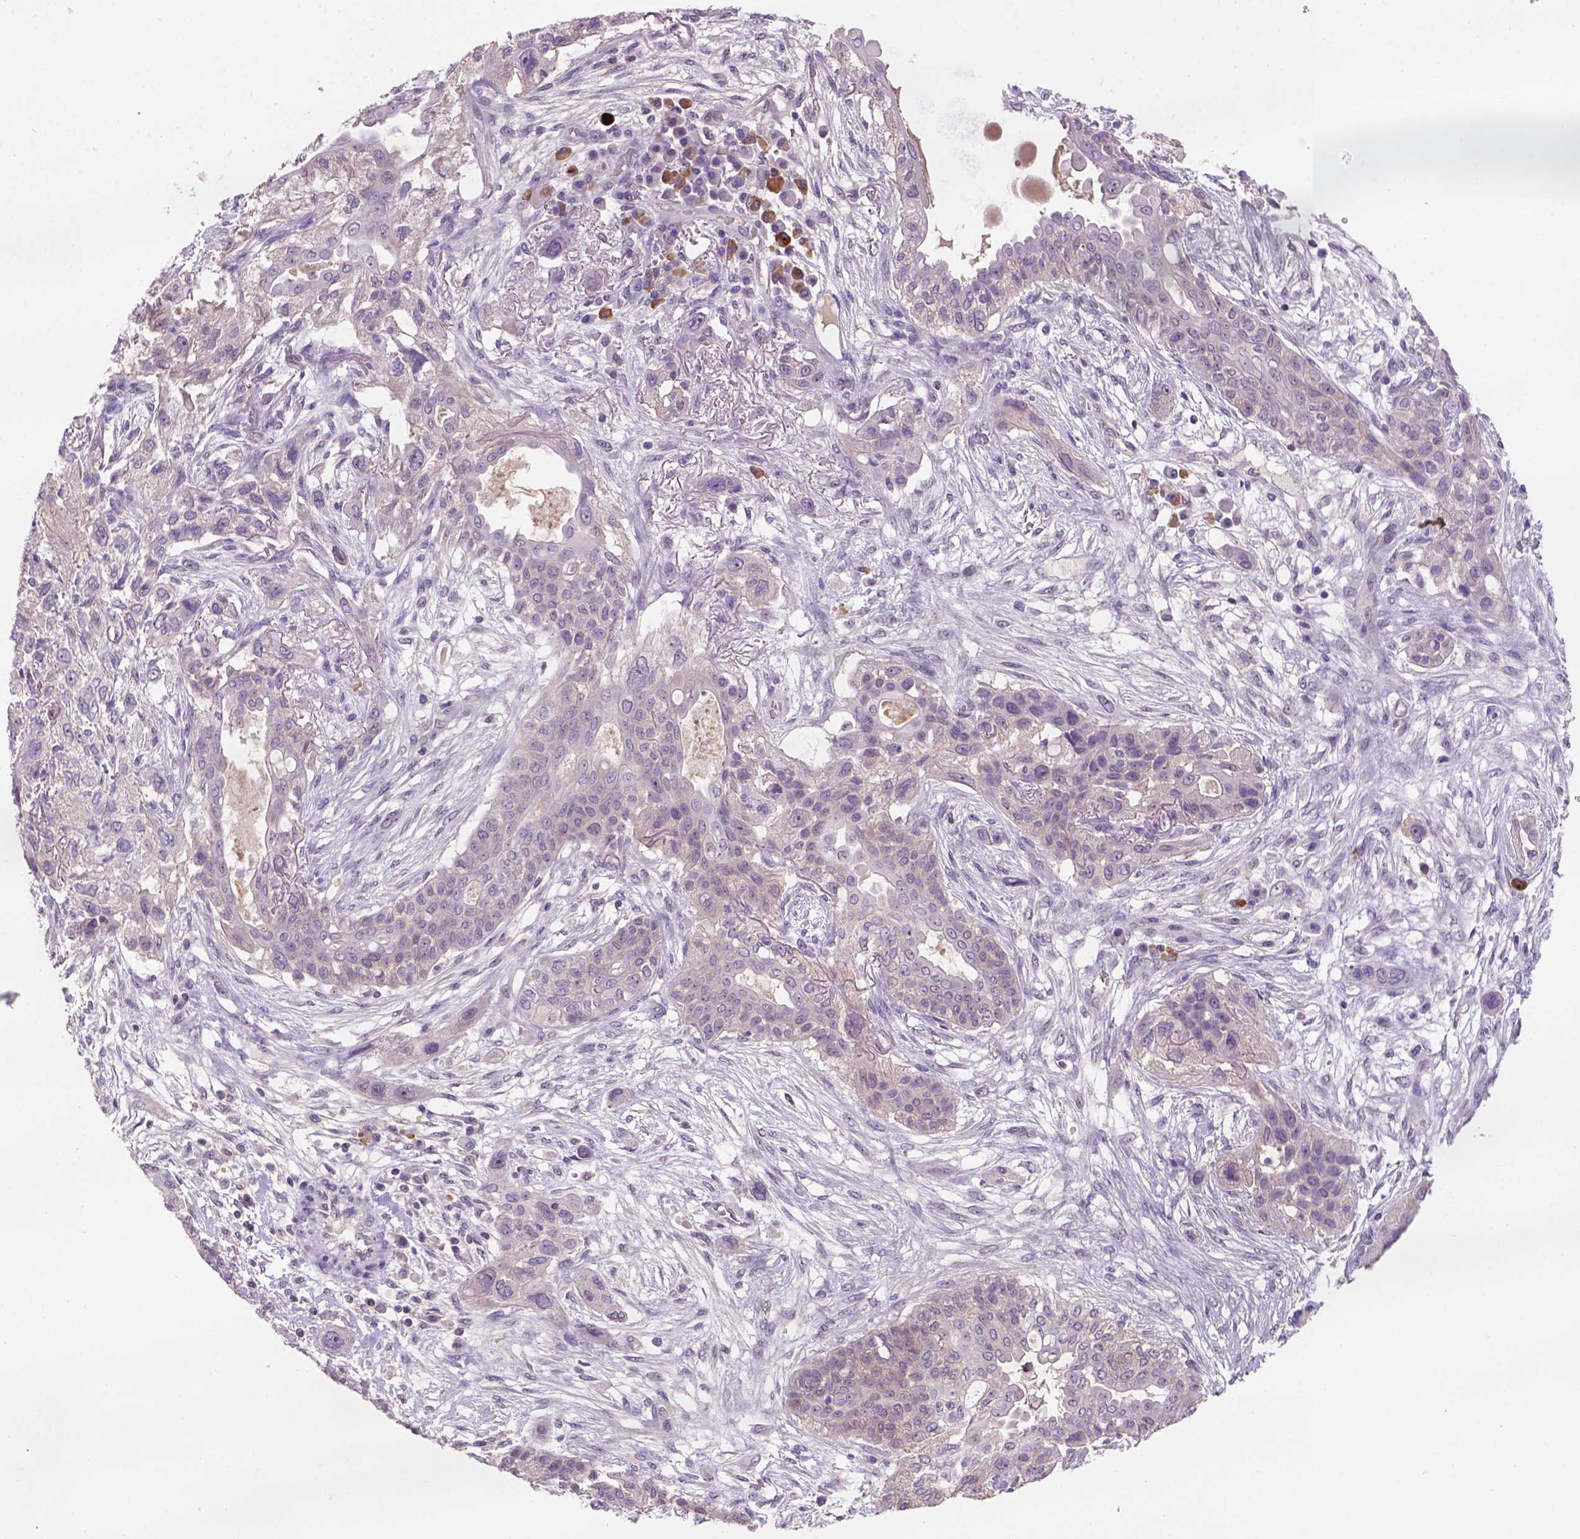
{"staining": {"intensity": "weak", "quantity": ">75%", "location": "cytoplasmic/membranous,nuclear"}, "tissue": "lung cancer", "cell_type": "Tumor cells", "image_type": "cancer", "snomed": [{"axis": "morphology", "description": "Squamous cell carcinoma, NOS"}, {"axis": "topography", "description": "Lung"}], "caption": "Immunohistochemistry image of neoplastic tissue: squamous cell carcinoma (lung) stained using immunohistochemistry demonstrates low levels of weak protein expression localized specifically in the cytoplasmic/membranous and nuclear of tumor cells, appearing as a cytoplasmic/membranous and nuclear brown color.", "gene": "SCML4", "patient": {"sex": "female", "age": 70}}